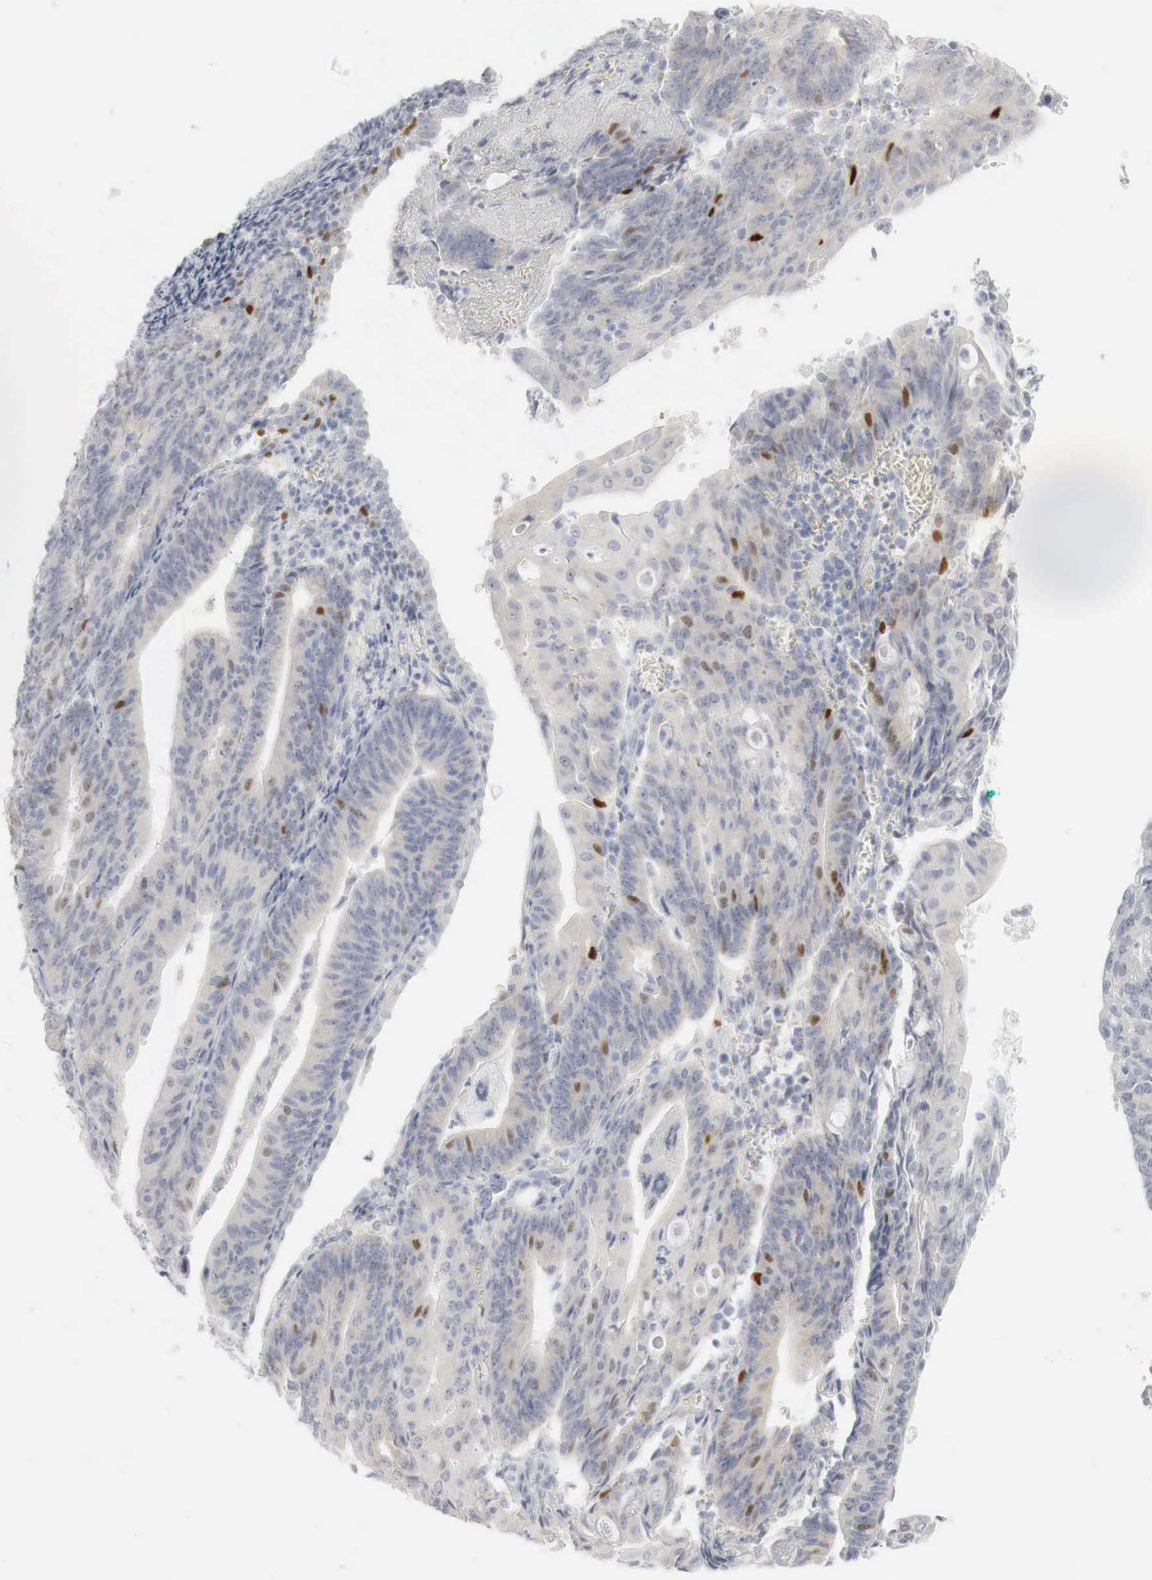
{"staining": {"intensity": "moderate", "quantity": "<25%", "location": "nuclear"}, "tissue": "endometrial cancer", "cell_type": "Tumor cells", "image_type": "cancer", "snomed": [{"axis": "morphology", "description": "Adenocarcinoma, NOS"}, {"axis": "topography", "description": "Endometrium"}], "caption": "Adenocarcinoma (endometrial) stained for a protein (brown) displays moderate nuclear positive positivity in approximately <25% of tumor cells.", "gene": "TP63", "patient": {"sex": "female", "age": 56}}